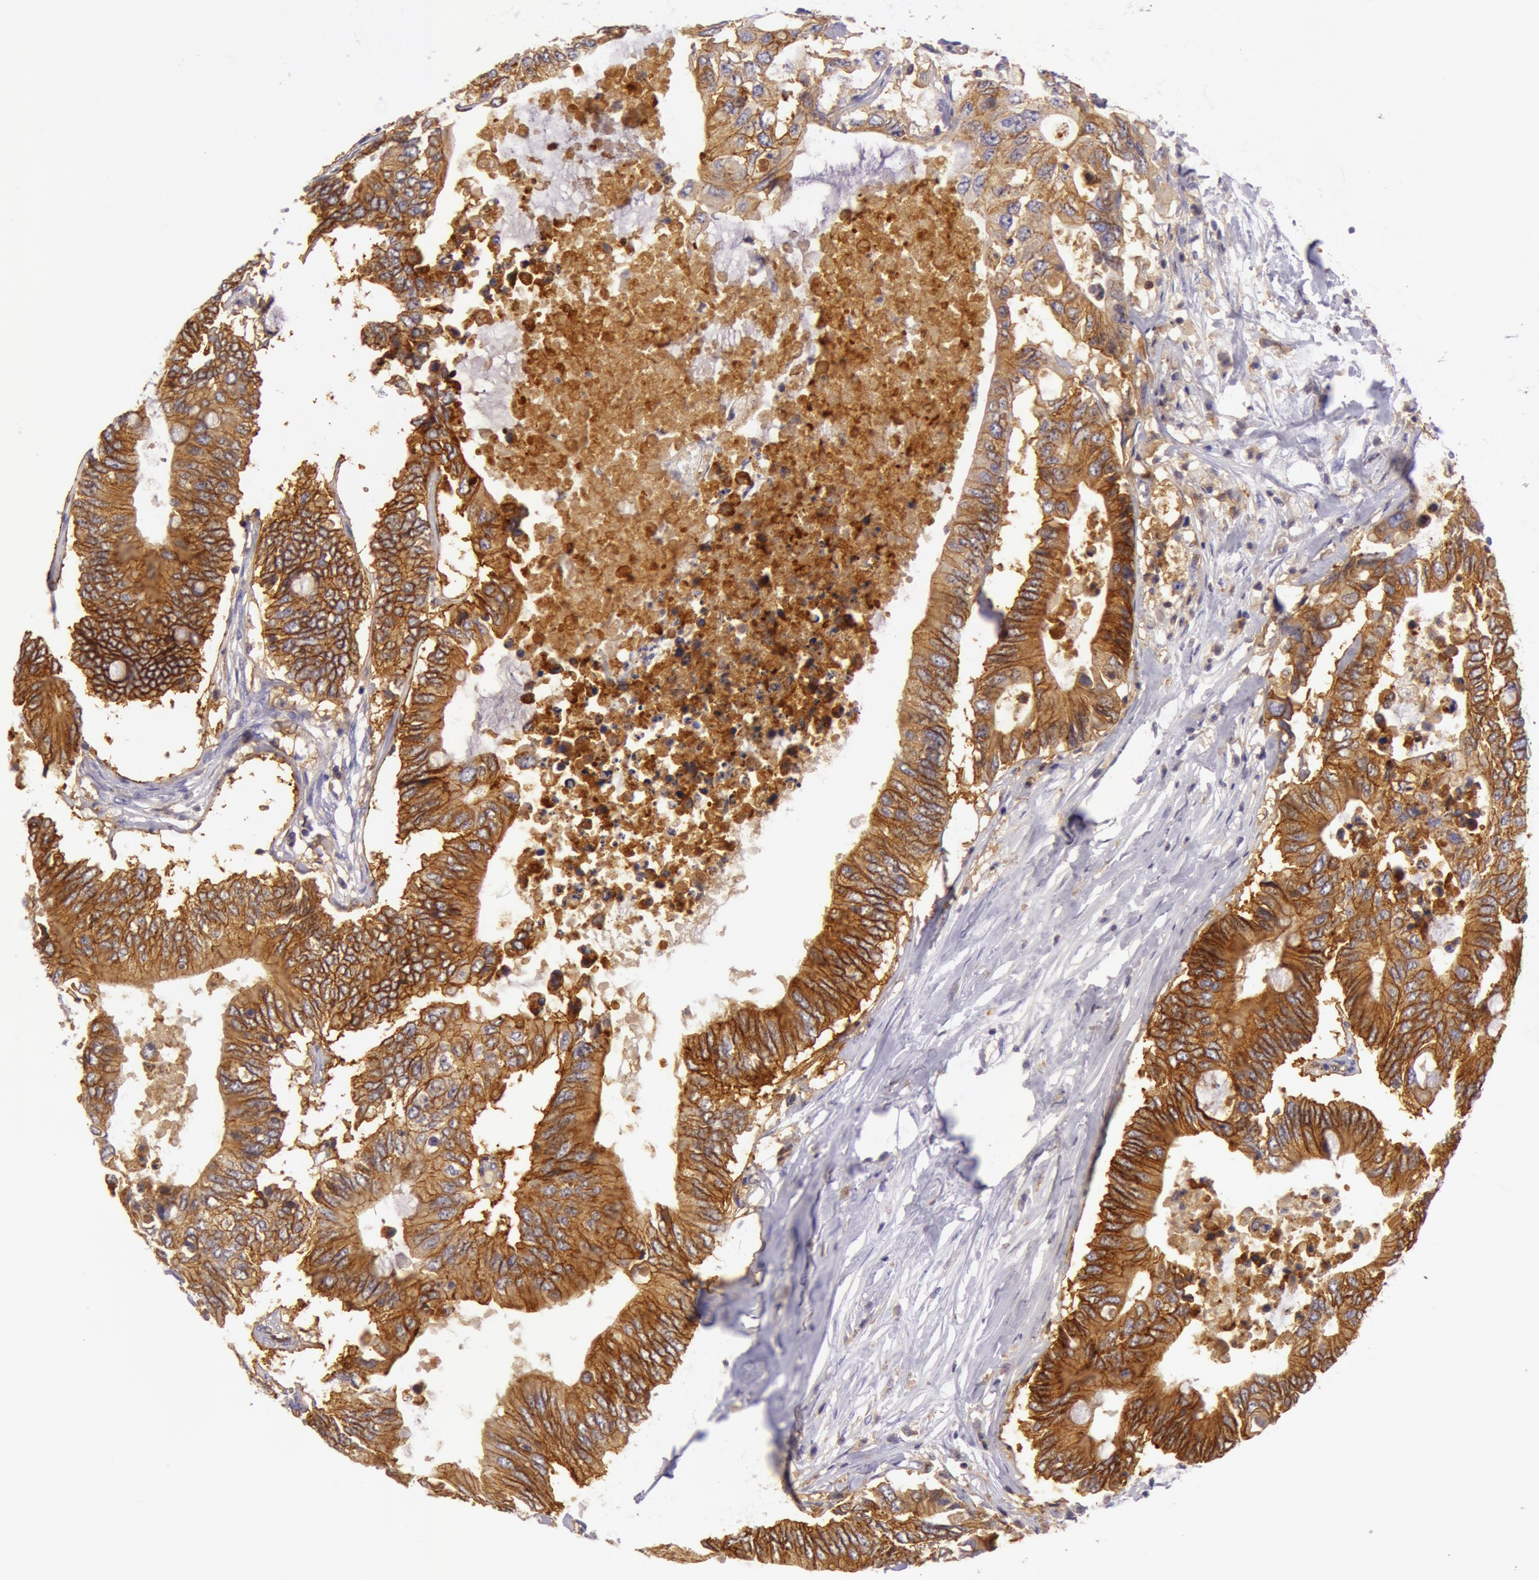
{"staining": {"intensity": "strong", "quantity": ">75%", "location": "cytoplasmic/membranous"}, "tissue": "colorectal cancer", "cell_type": "Tumor cells", "image_type": "cancer", "snomed": [{"axis": "morphology", "description": "Adenocarcinoma, NOS"}, {"axis": "topography", "description": "Colon"}], "caption": "Protein analysis of colorectal adenocarcinoma tissue displays strong cytoplasmic/membranous expression in approximately >75% of tumor cells. (DAB IHC with brightfield microscopy, high magnification).", "gene": "LY75", "patient": {"sex": "male", "age": 71}}